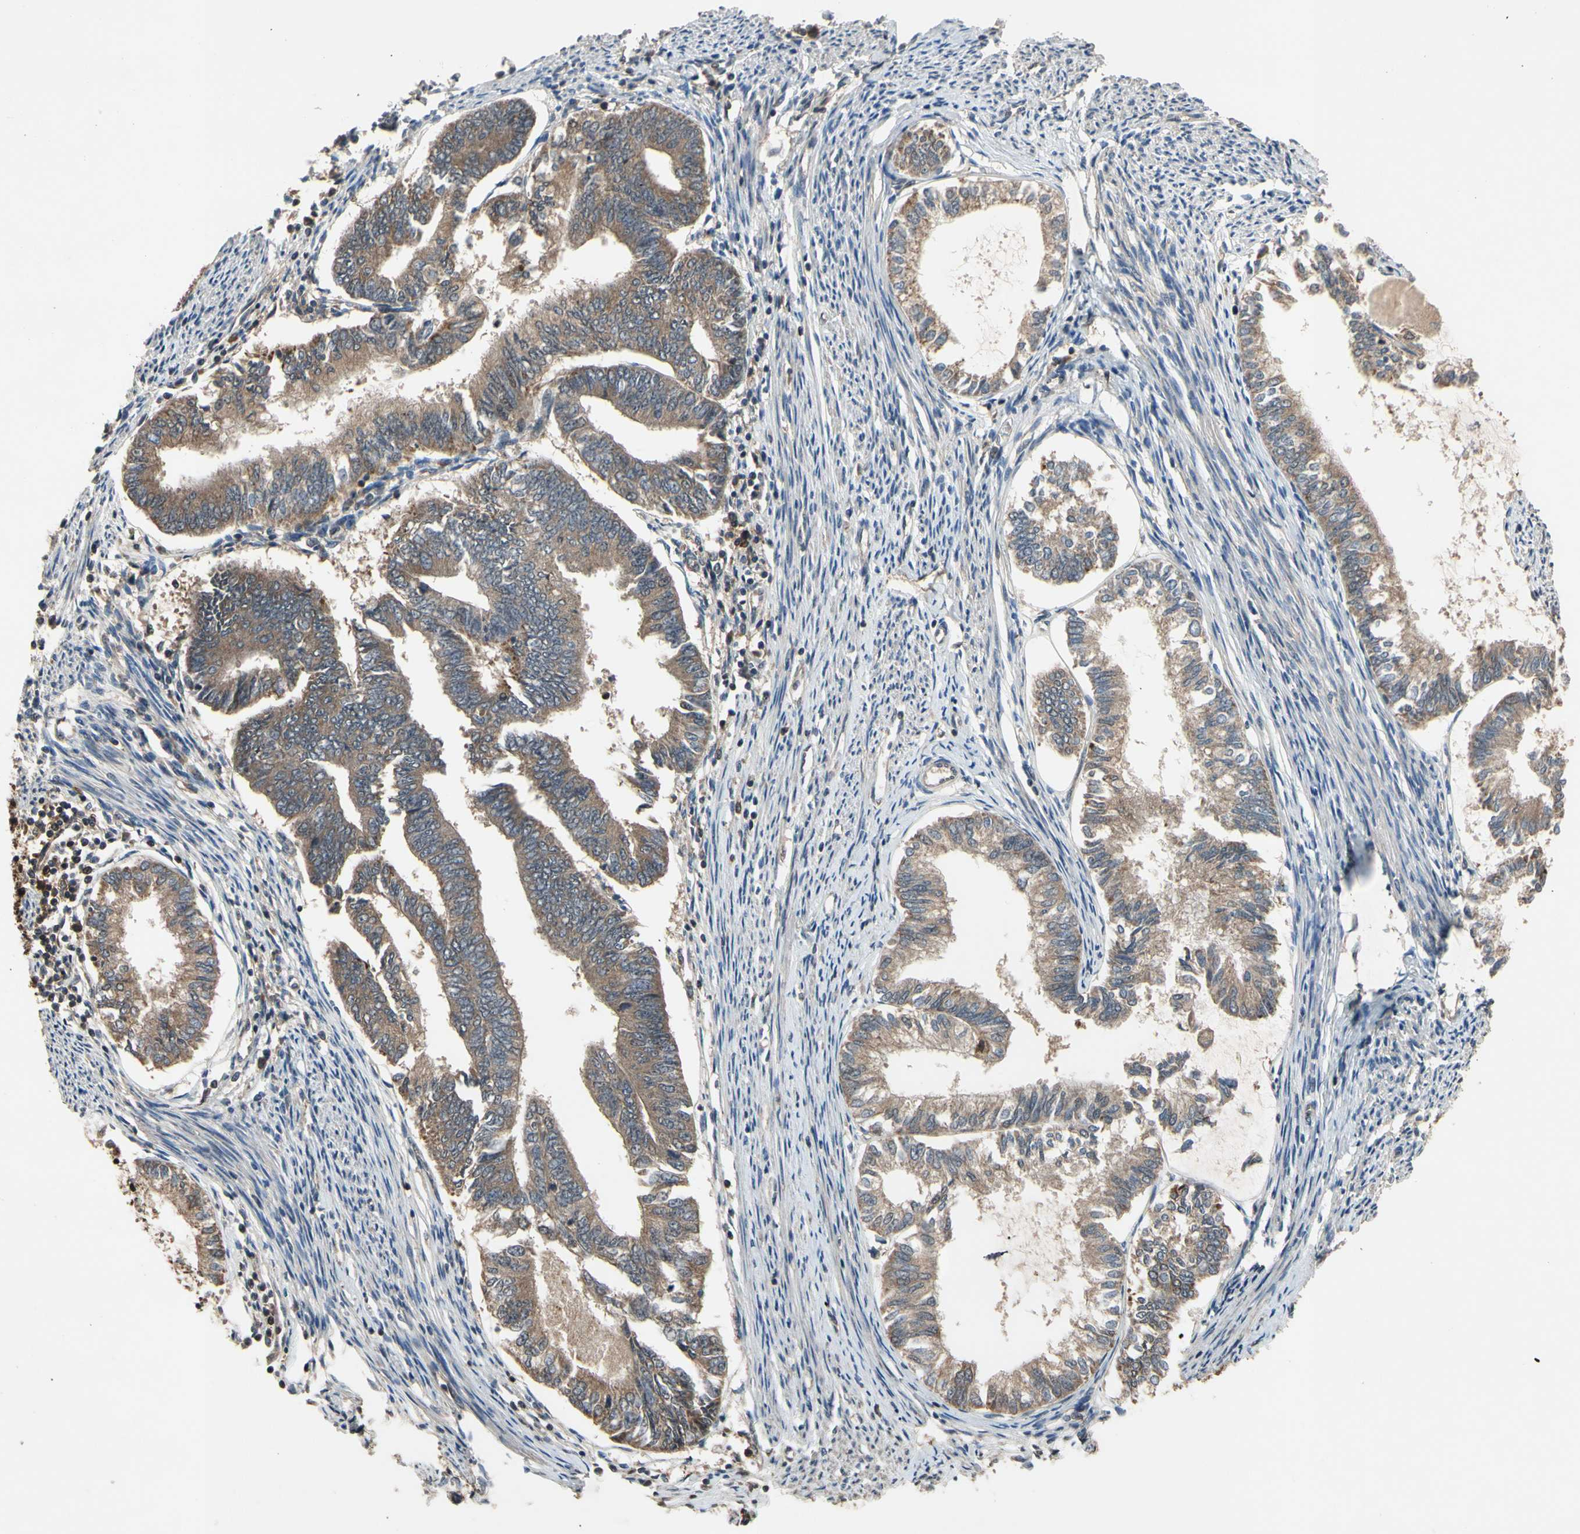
{"staining": {"intensity": "moderate", "quantity": ">75%", "location": "cytoplasmic/membranous"}, "tissue": "endometrial cancer", "cell_type": "Tumor cells", "image_type": "cancer", "snomed": [{"axis": "morphology", "description": "Adenocarcinoma, NOS"}, {"axis": "topography", "description": "Endometrium"}], "caption": "Immunohistochemical staining of human endometrial adenocarcinoma demonstrates medium levels of moderate cytoplasmic/membranous positivity in about >75% of tumor cells.", "gene": "TMEM230", "patient": {"sex": "female", "age": 86}}